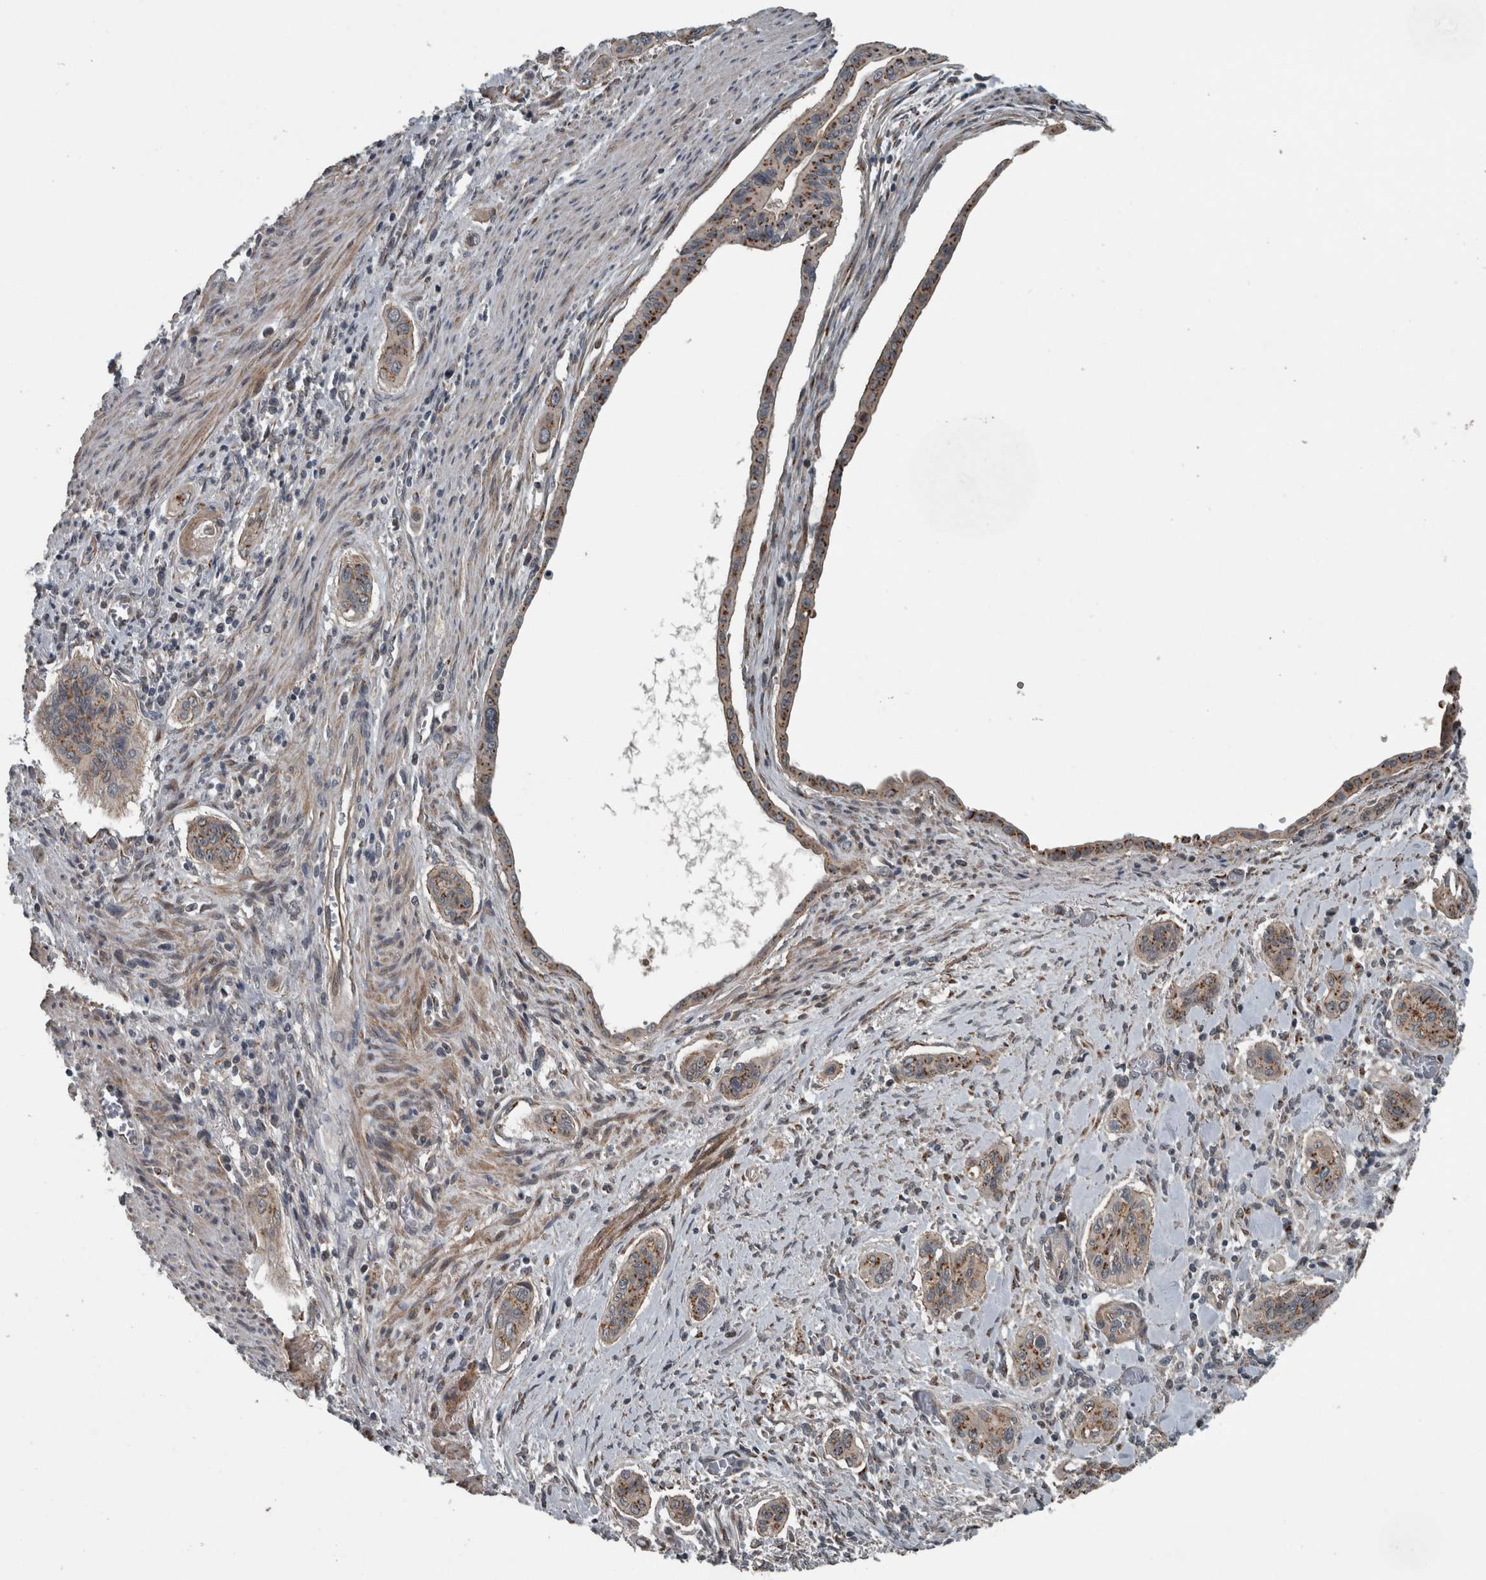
{"staining": {"intensity": "moderate", "quantity": ">75%", "location": "cytoplasmic/membranous"}, "tissue": "pancreatic cancer", "cell_type": "Tumor cells", "image_type": "cancer", "snomed": [{"axis": "morphology", "description": "Adenocarcinoma, NOS"}, {"axis": "topography", "description": "Pancreas"}], "caption": "Tumor cells demonstrate moderate cytoplasmic/membranous expression in approximately >75% of cells in pancreatic cancer.", "gene": "ZNF345", "patient": {"sex": "male", "age": 77}}